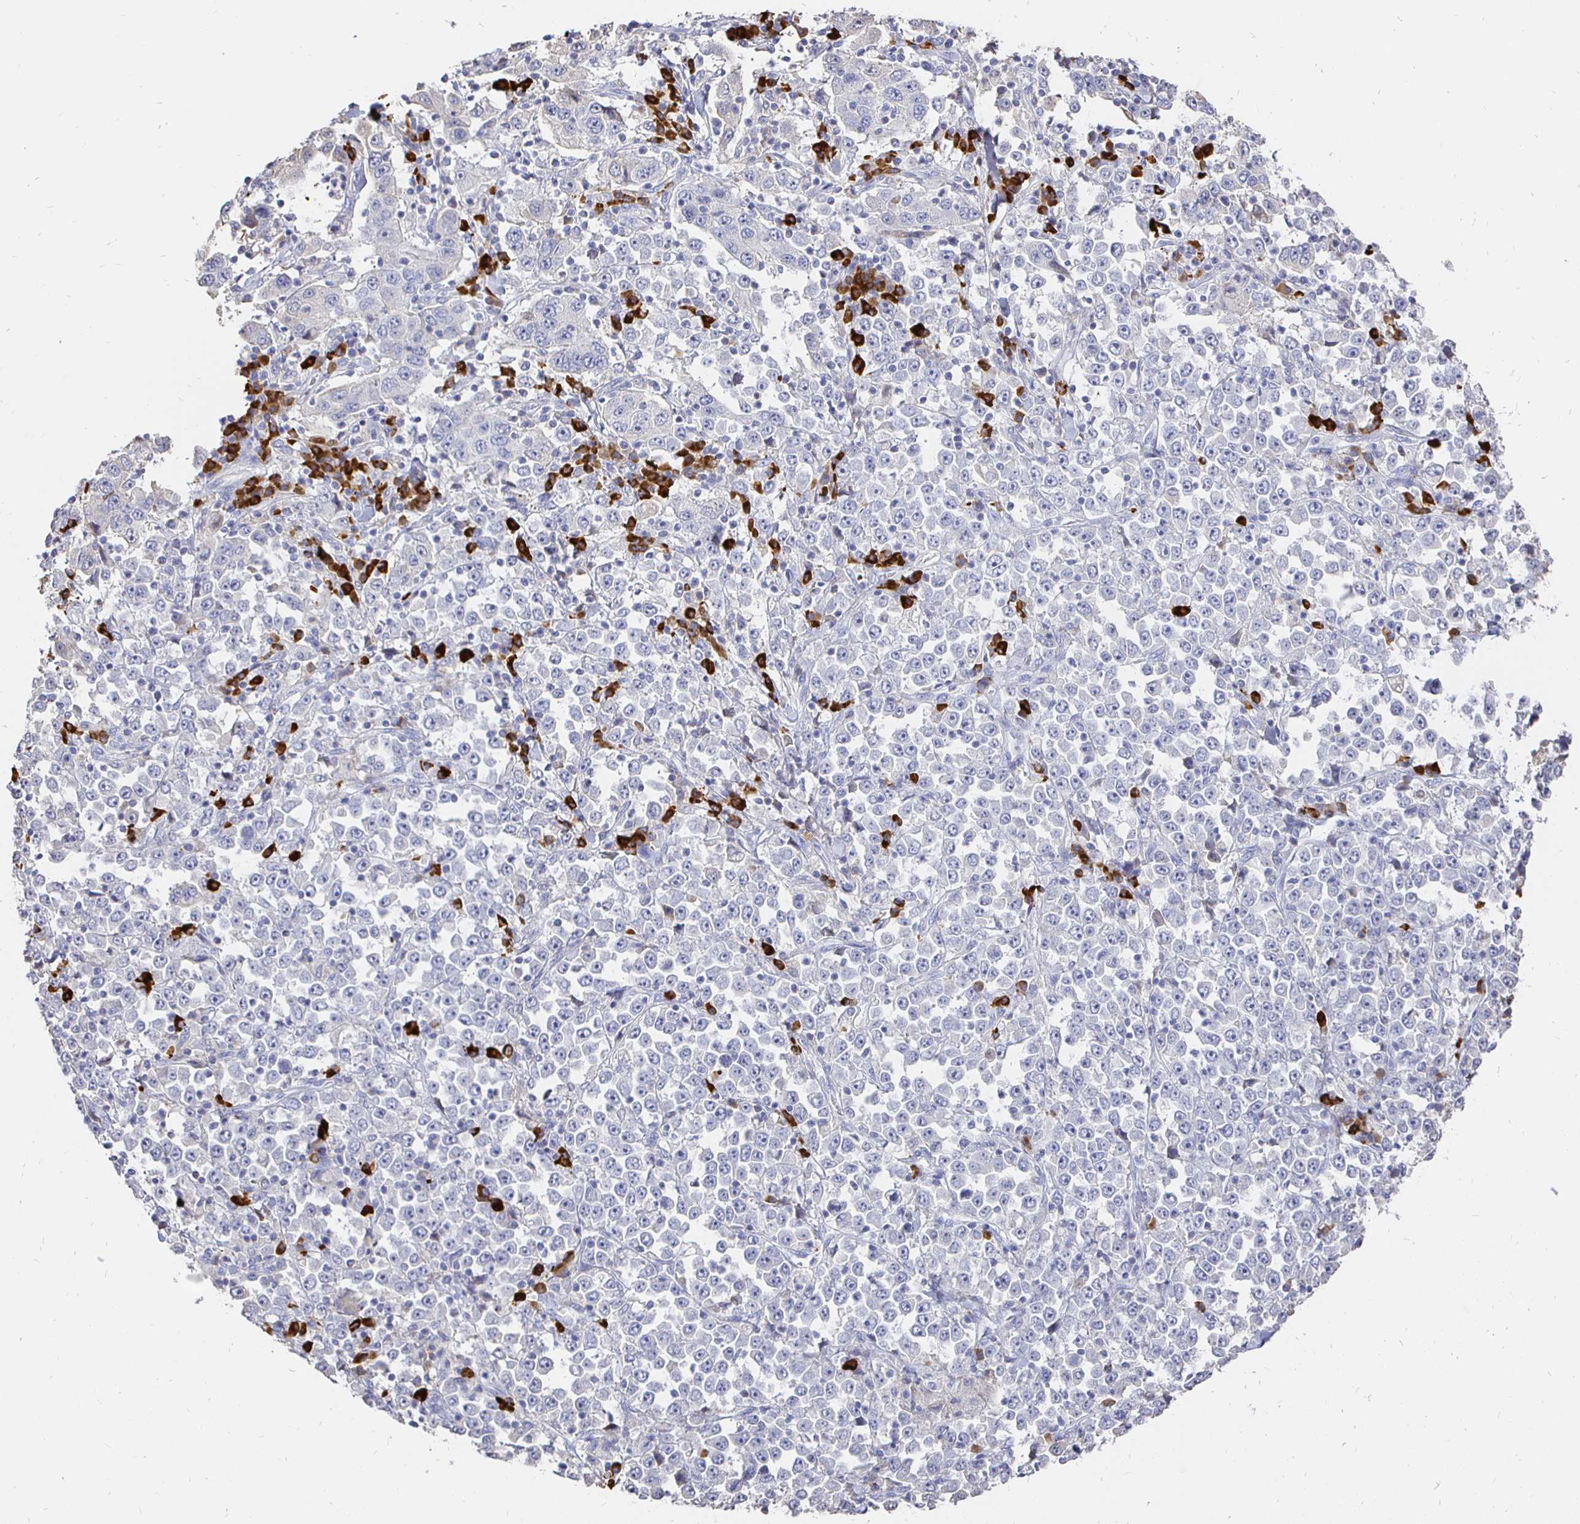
{"staining": {"intensity": "negative", "quantity": "none", "location": "none"}, "tissue": "stomach cancer", "cell_type": "Tumor cells", "image_type": "cancer", "snomed": [{"axis": "morphology", "description": "Normal tissue, NOS"}, {"axis": "morphology", "description": "Adenocarcinoma, NOS"}, {"axis": "topography", "description": "Stomach, upper"}, {"axis": "topography", "description": "Stomach"}], "caption": "The histopathology image exhibits no significant staining in tumor cells of adenocarcinoma (stomach).", "gene": "CXCR3", "patient": {"sex": "male", "age": 59}}